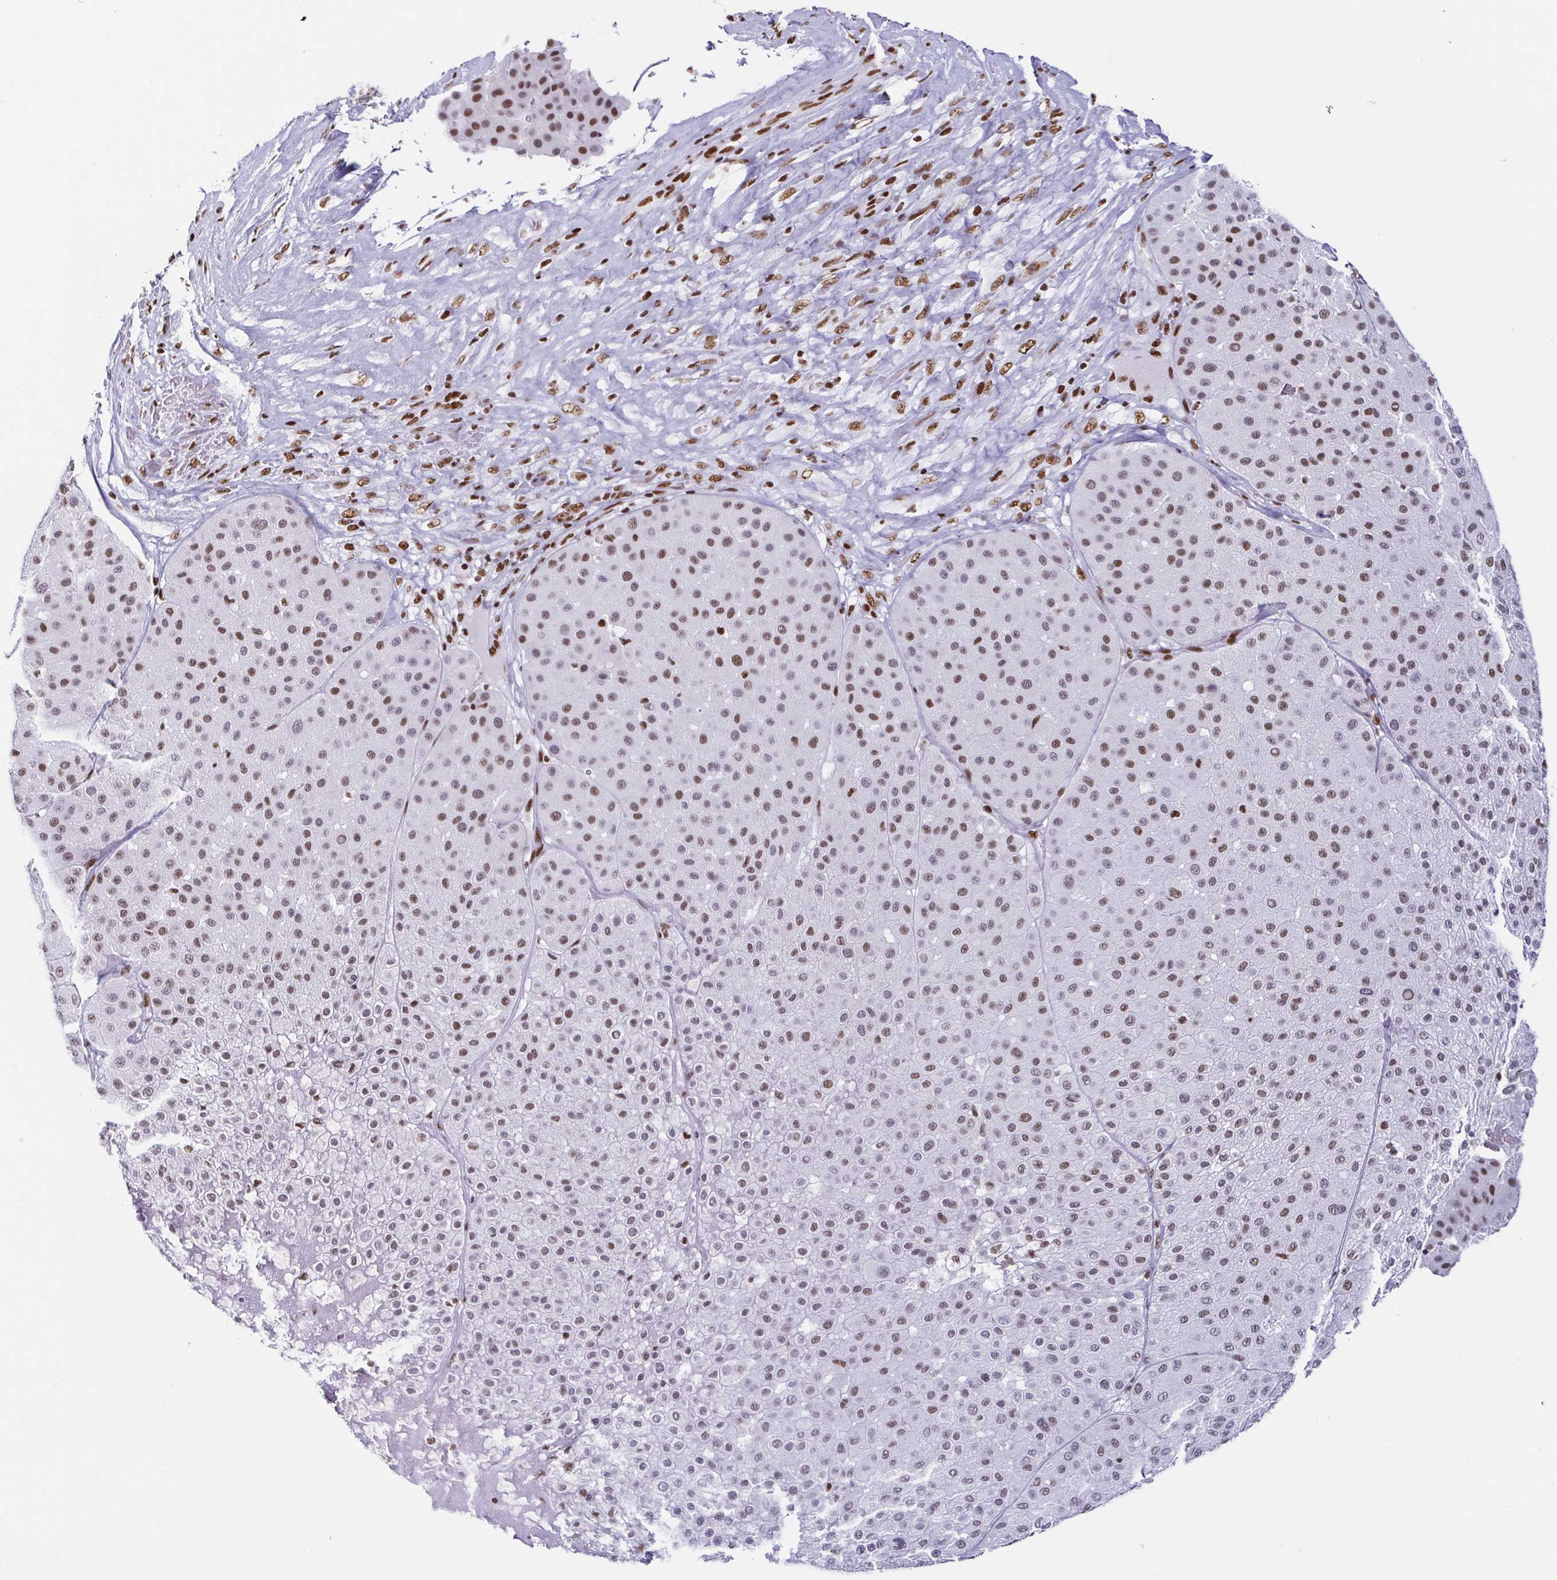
{"staining": {"intensity": "weak", "quantity": "25%-75%", "location": "nuclear"}, "tissue": "melanoma", "cell_type": "Tumor cells", "image_type": "cancer", "snomed": [{"axis": "morphology", "description": "Malignant melanoma, Metastatic site"}, {"axis": "topography", "description": "Smooth muscle"}], "caption": "Malignant melanoma (metastatic site) was stained to show a protein in brown. There is low levels of weak nuclear expression in about 25%-75% of tumor cells.", "gene": "EWSR1", "patient": {"sex": "male", "age": 41}}